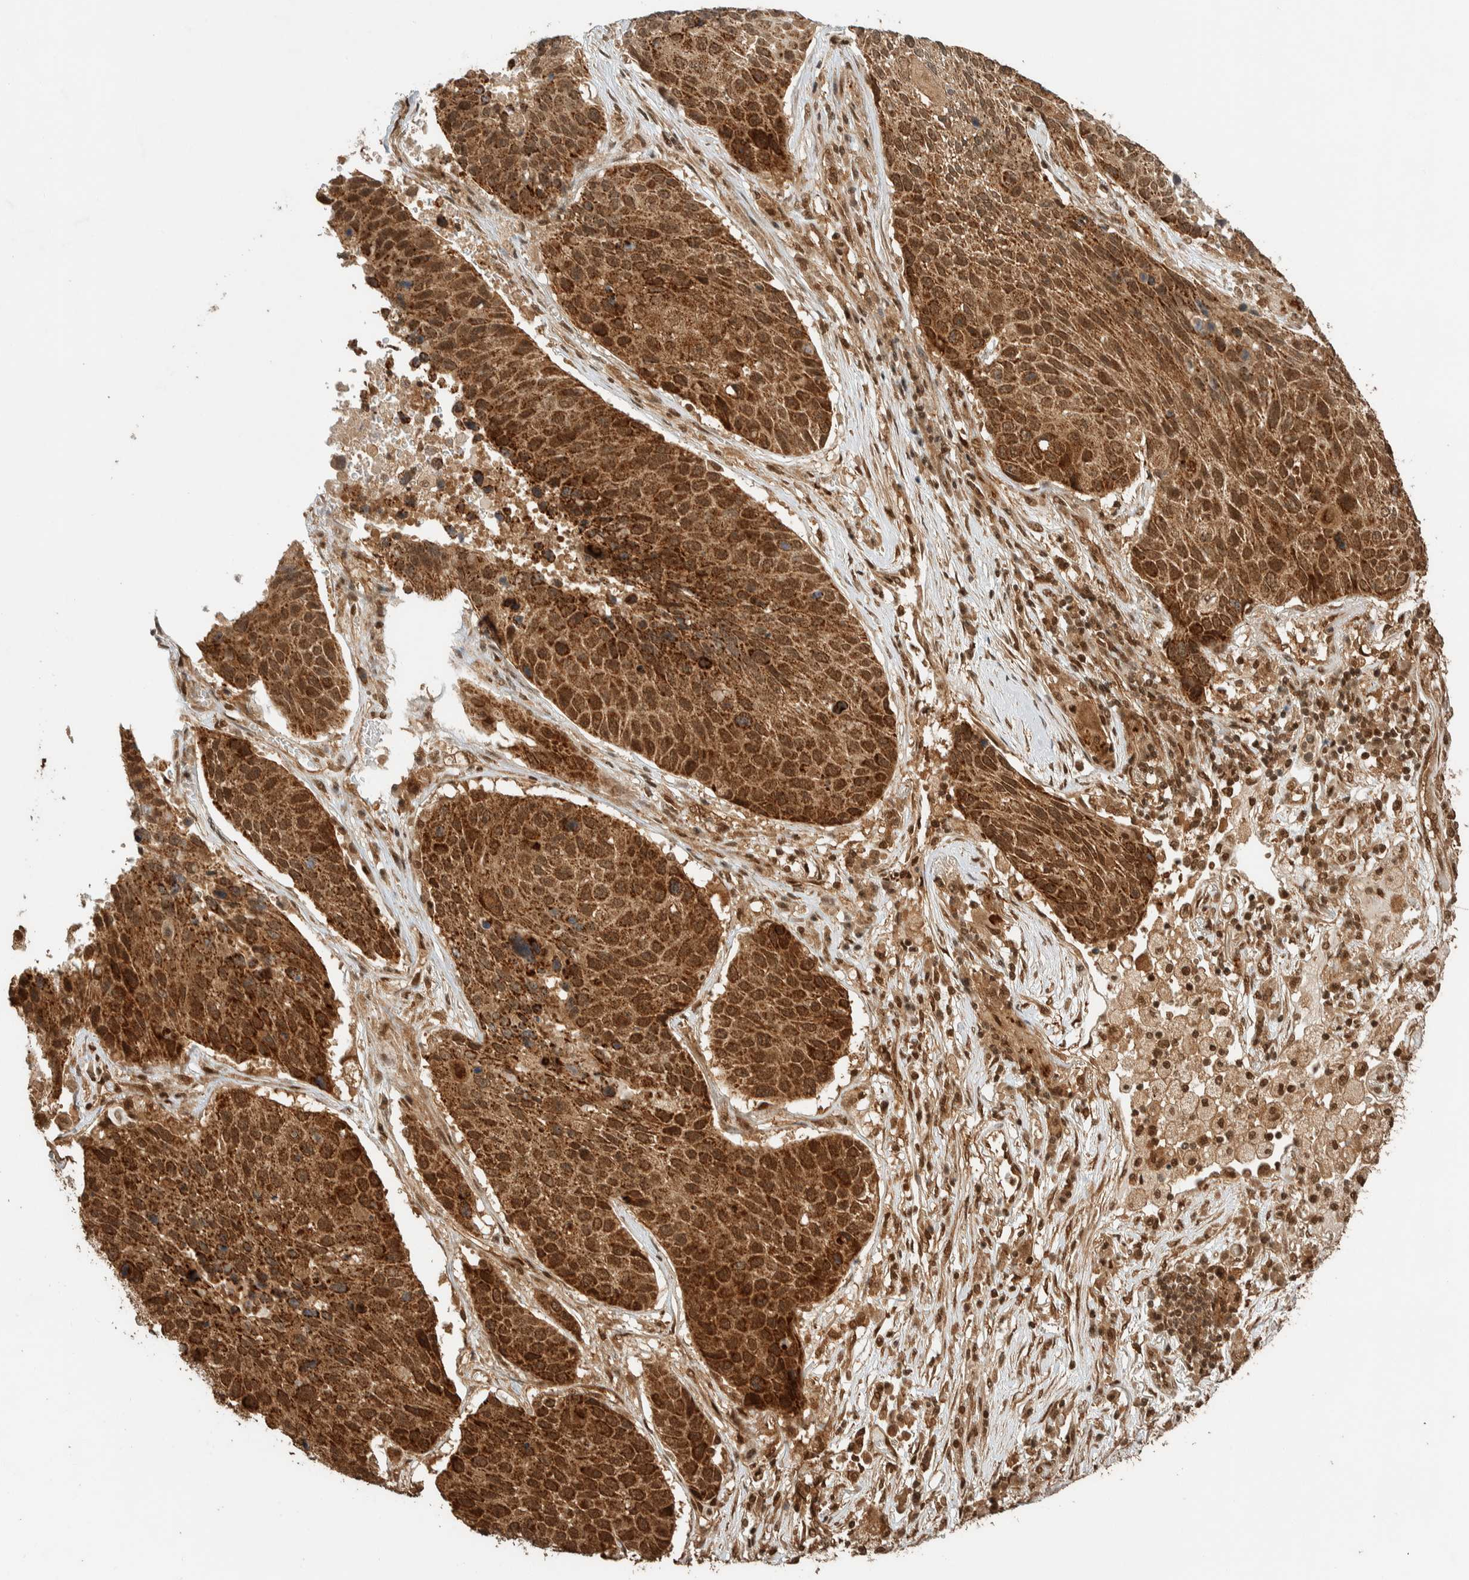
{"staining": {"intensity": "strong", "quantity": ">75%", "location": "cytoplasmic/membranous,nuclear"}, "tissue": "lung cancer", "cell_type": "Tumor cells", "image_type": "cancer", "snomed": [{"axis": "morphology", "description": "Squamous cell carcinoma, NOS"}, {"axis": "topography", "description": "Lung"}], "caption": "Immunohistochemistry image of neoplastic tissue: lung squamous cell carcinoma stained using immunohistochemistry (IHC) displays high levels of strong protein expression localized specifically in the cytoplasmic/membranous and nuclear of tumor cells, appearing as a cytoplasmic/membranous and nuclear brown color.", "gene": "ZBTB2", "patient": {"sex": "male", "age": 61}}